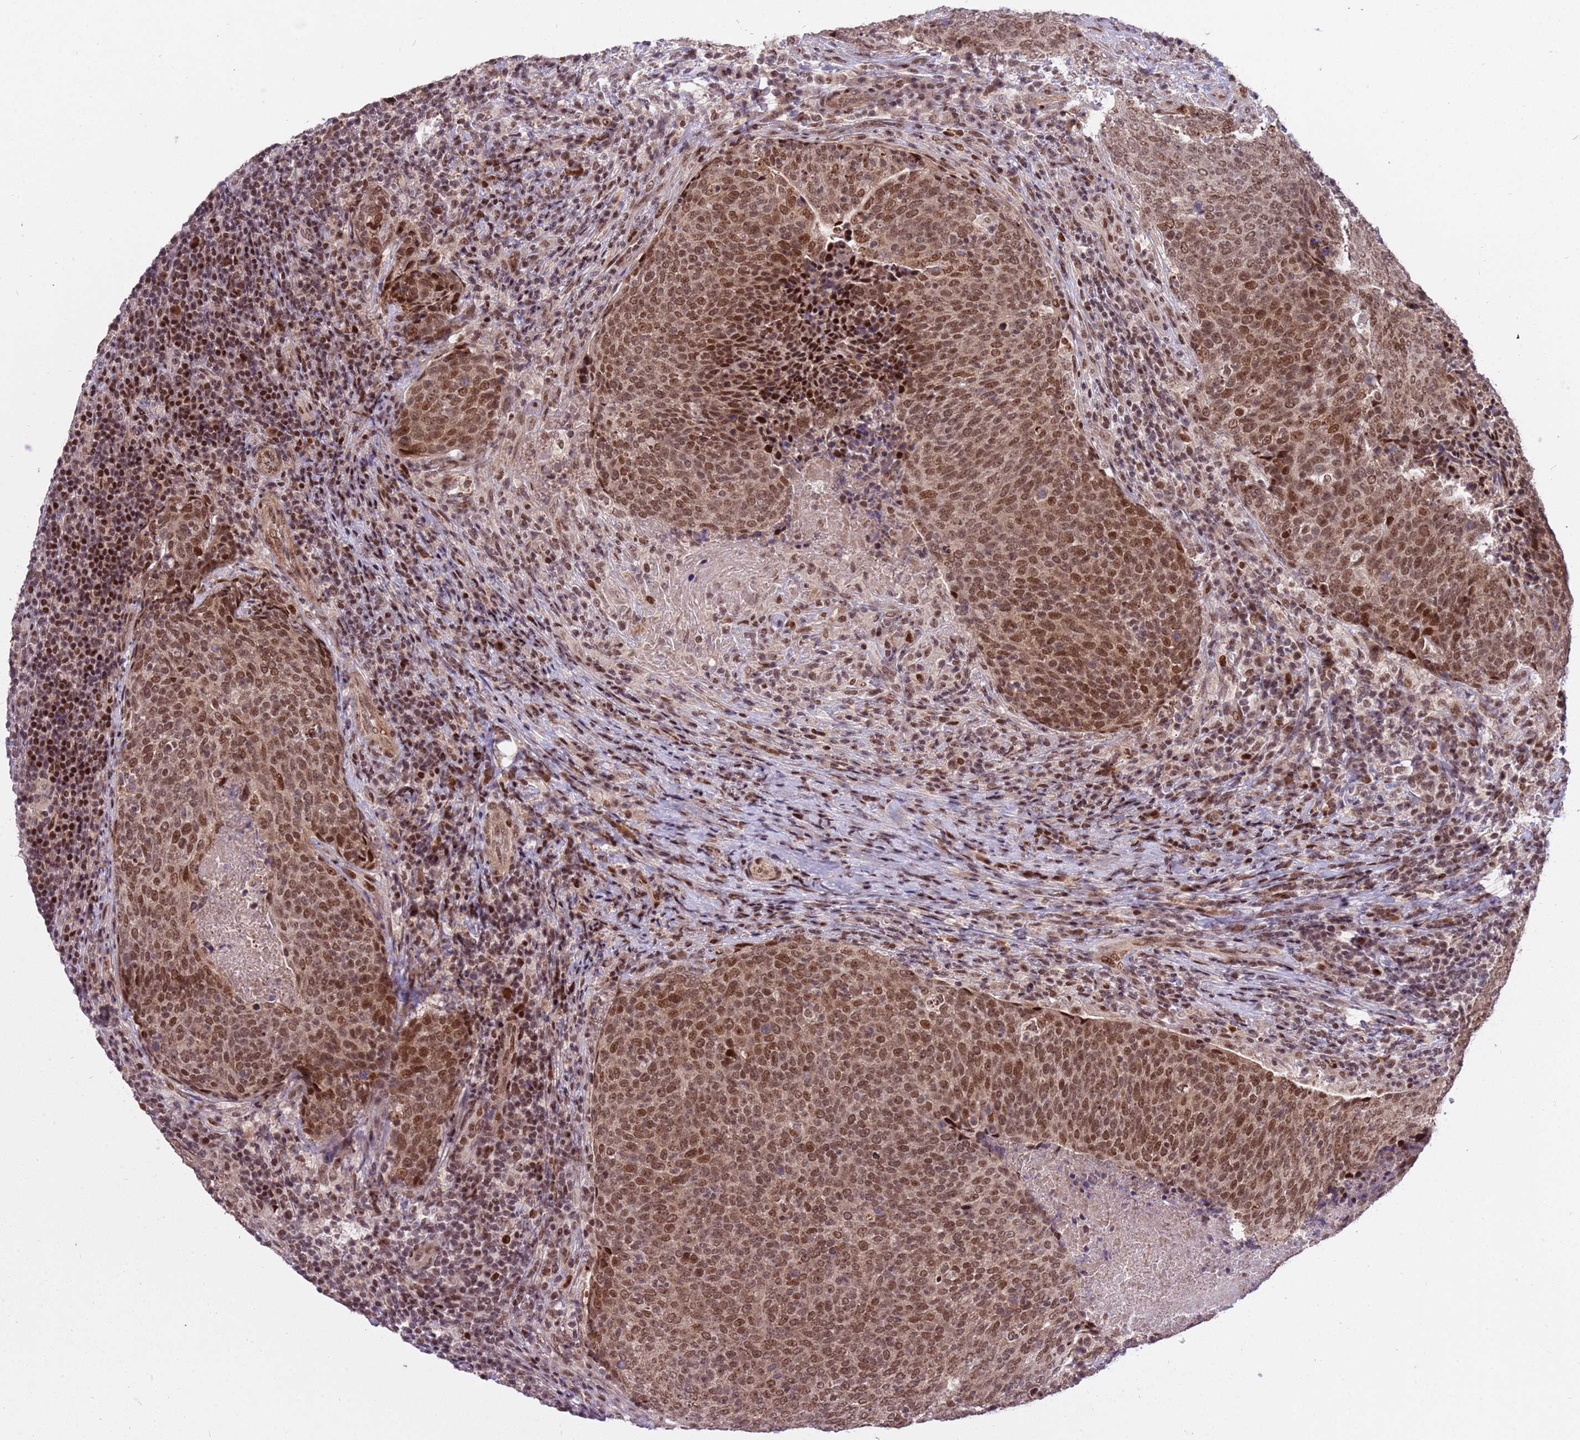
{"staining": {"intensity": "moderate", "quantity": ">75%", "location": "nuclear"}, "tissue": "head and neck cancer", "cell_type": "Tumor cells", "image_type": "cancer", "snomed": [{"axis": "morphology", "description": "Squamous cell carcinoma, NOS"}, {"axis": "morphology", "description": "Squamous cell carcinoma, metastatic, NOS"}, {"axis": "topography", "description": "Lymph node"}, {"axis": "topography", "description": "Head-Neck"}], "caption": "Immunohistochemical staining of human squamous cell carcinoma (head and neck) displays medium levels of moderate nuclear staining in about >75% of tumor cells.", "gene": "PPM1H", "patient": {"sex": "male", "age": 62}}